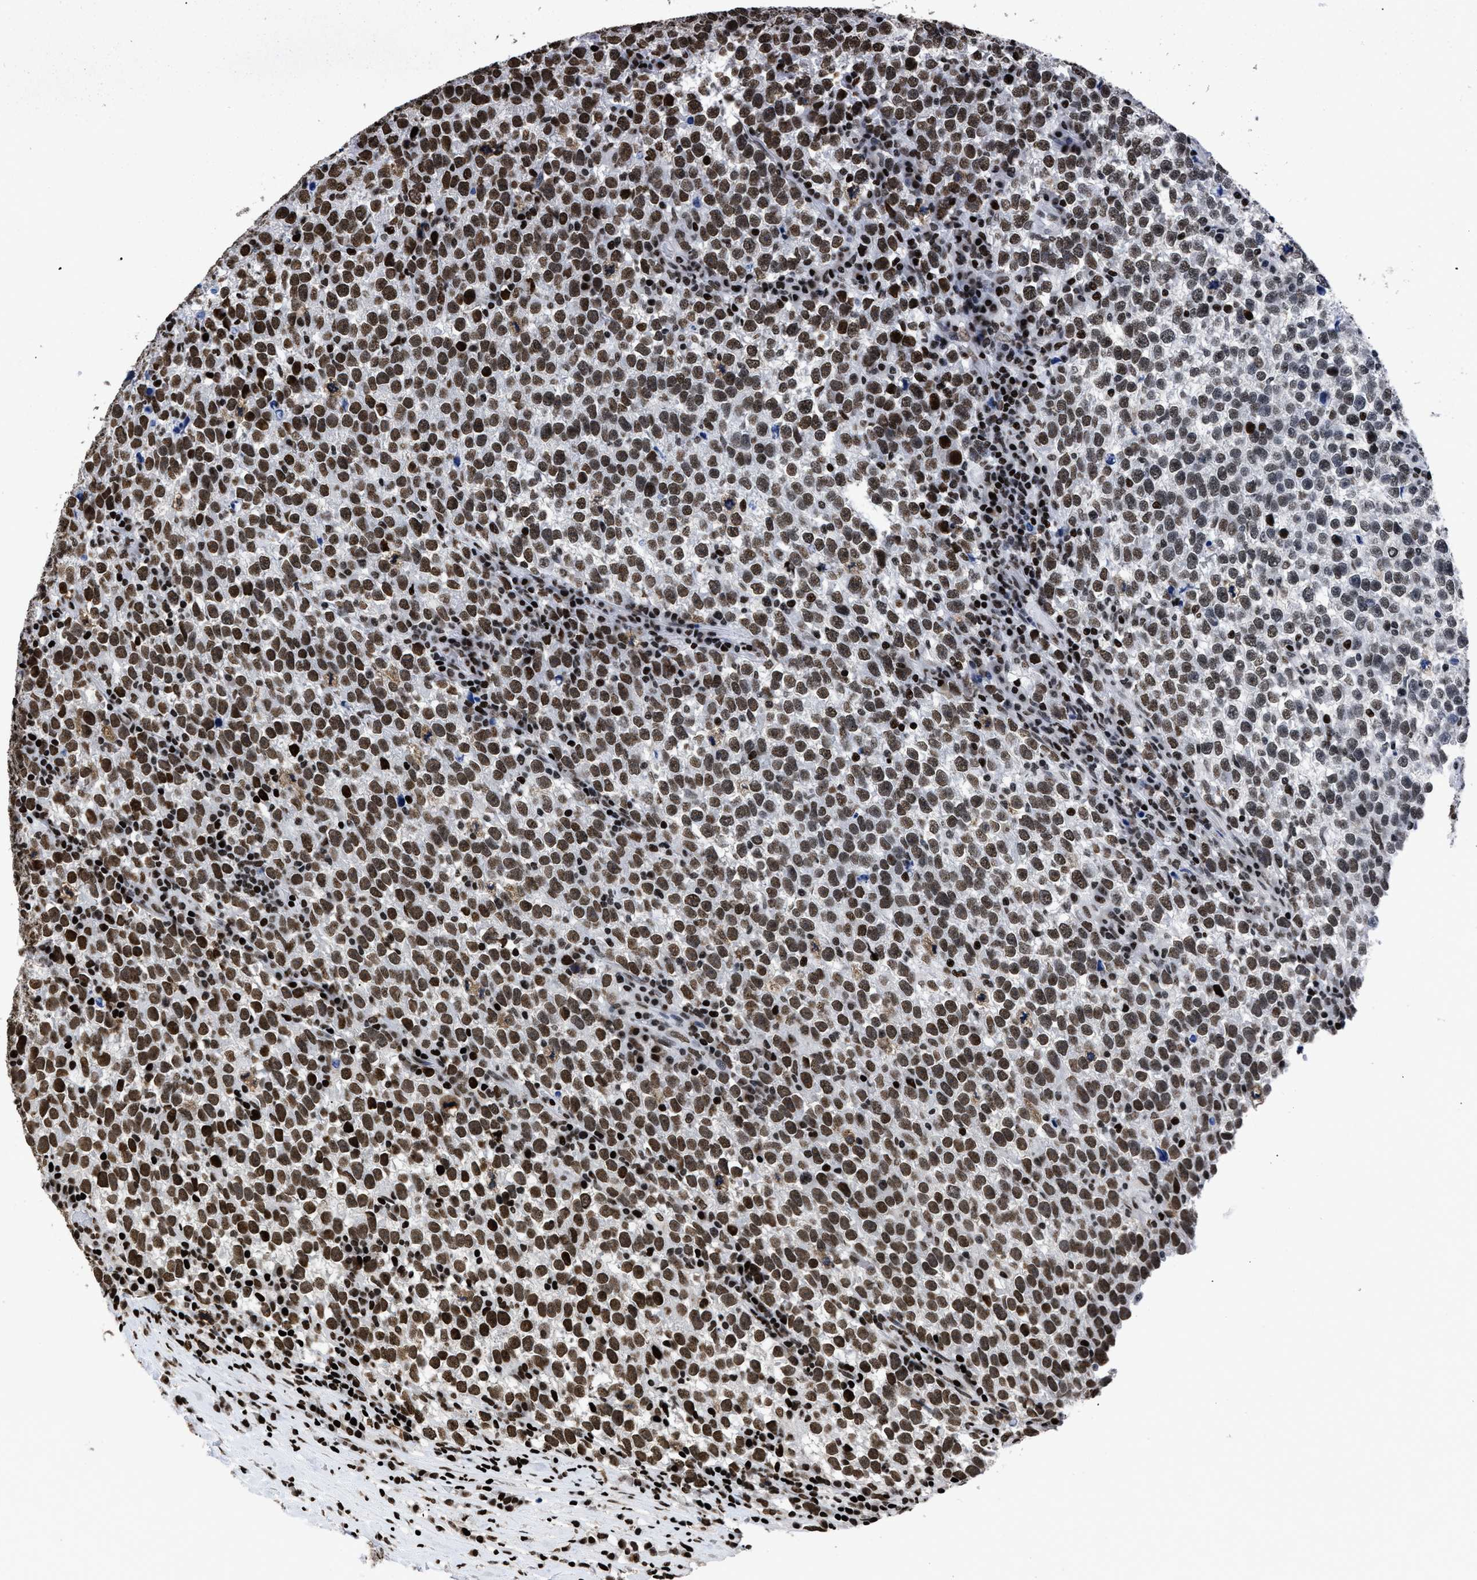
{"staining": {"intensity": "strong", "quantity": ">75%", "location": "nuclear"}, "tissue": "testis cancer", "cell_type": "Tumor cells", "image_type": "cancer", "snomed": [{"axis": "morphology", "description": "Normal tissue, NOS"}, {"axis": "morphology", "description": "Seminoma, NOS"}, {"axis": "topography", "description": "Testis"}], "caption": "Immunohistochemistry (IHC) of human testis cancer displays high levels of strong nuclear staining in approximately >75% of tumor cells.", "gene": "CALHM3", "patient": {"sex": "male", "age": 43}}